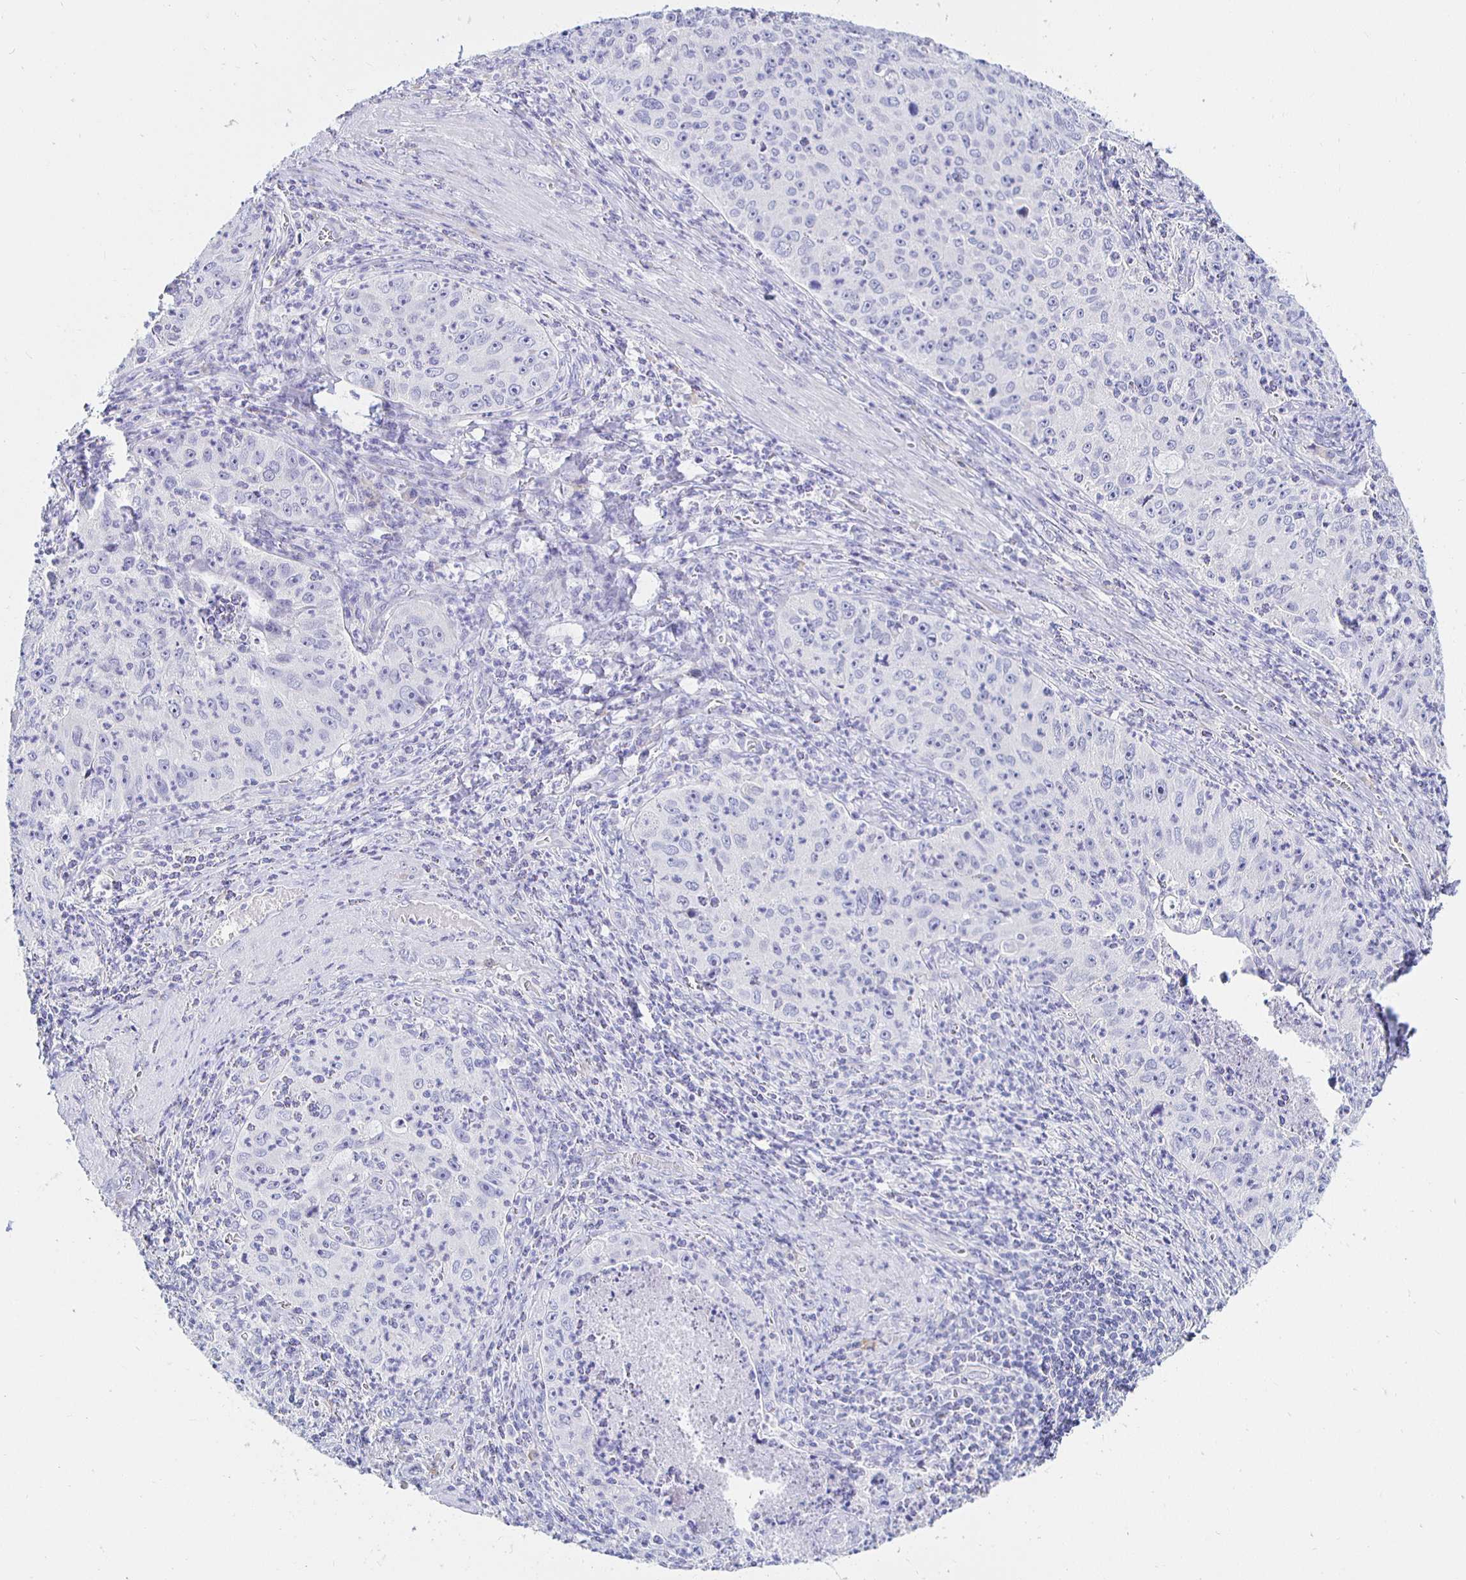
{"staining": {"intensity": "negative", "quantity": "none", "location": "none"}, "tissue": "cervical cancer", "cell_type": "Tumor cells", "image_type": "cancer", "snomed": [{"axis": "morphology", "description": "Squamous cell carcinoma, NOS"}, {"axis": "topography", "description": "Cervix"}], "caption": "Photomicrograph shows no protein expression in tumor cells of cervical squamous cell carcinoma tissue. Brightfield microscopy of immunohistochemistry (IHC) stained with DAB (brown) and hematoxylin (blue), captured at high magnification.", "gene": "UMOD", "patient": {"sex": "female", "age": 30}}